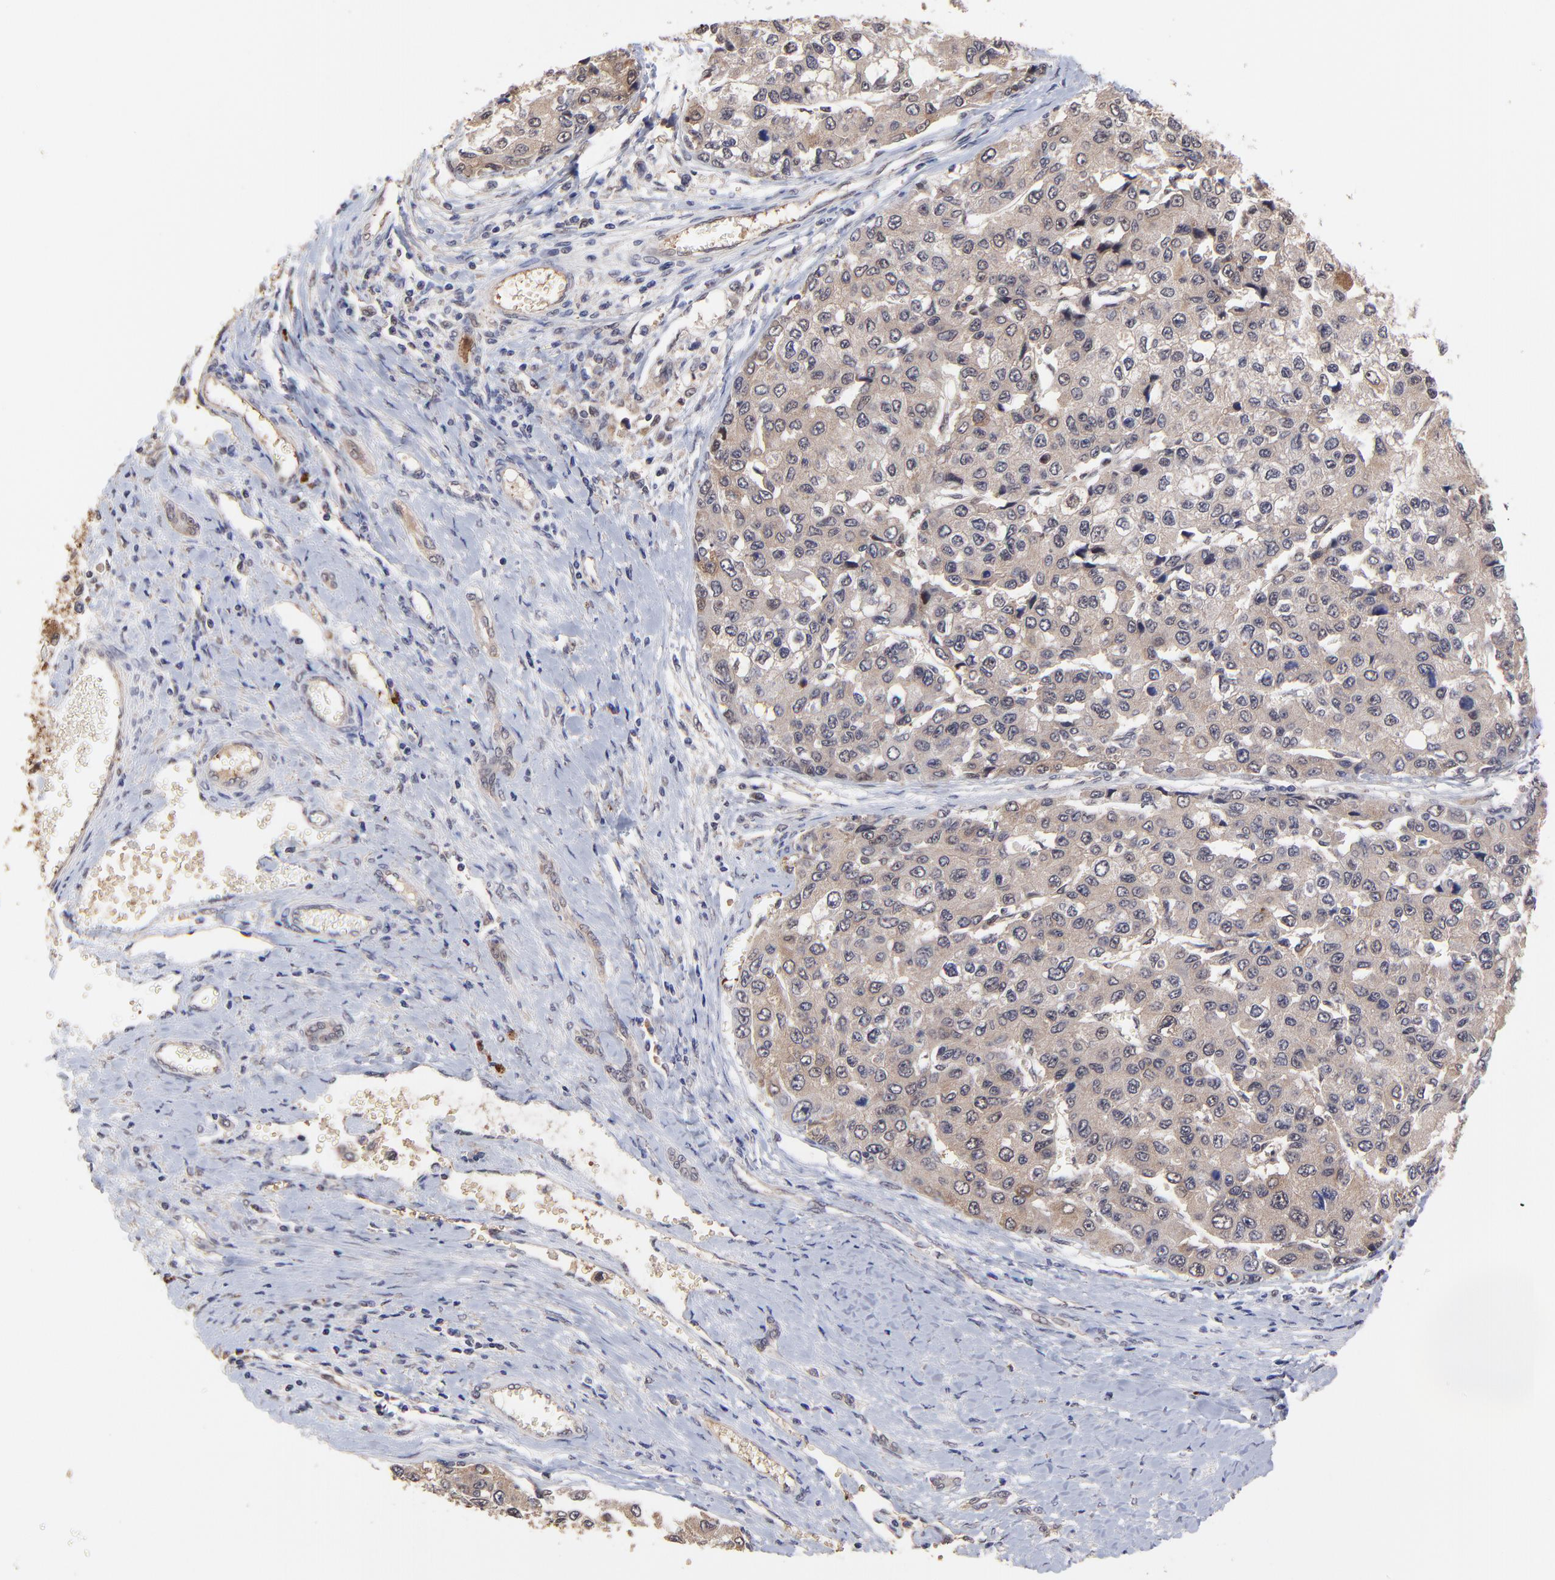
{"staining": {"intensity": "weak", "quantity": ">75%", "location": "cytoplasmic/membranous"}, "tissue": "liver cancer", "cell_type": "Tumor cells", "image_type": "cancer", "snomed": [{"axis": "morphology", "description": "Carcinoma, Hepatocellular, NOS"}, {"axis": "topography", "description": "Liver"}], "caption": "Immunohistochemical staining of liver cancer (hepatocellular carcinoma) displays low levels of weak cytoplasmic/membranous protein positivity in approximately >75% of tumor cells.", "gene": "PSMD14", "patient": {"sex": "female", "age": 66}}